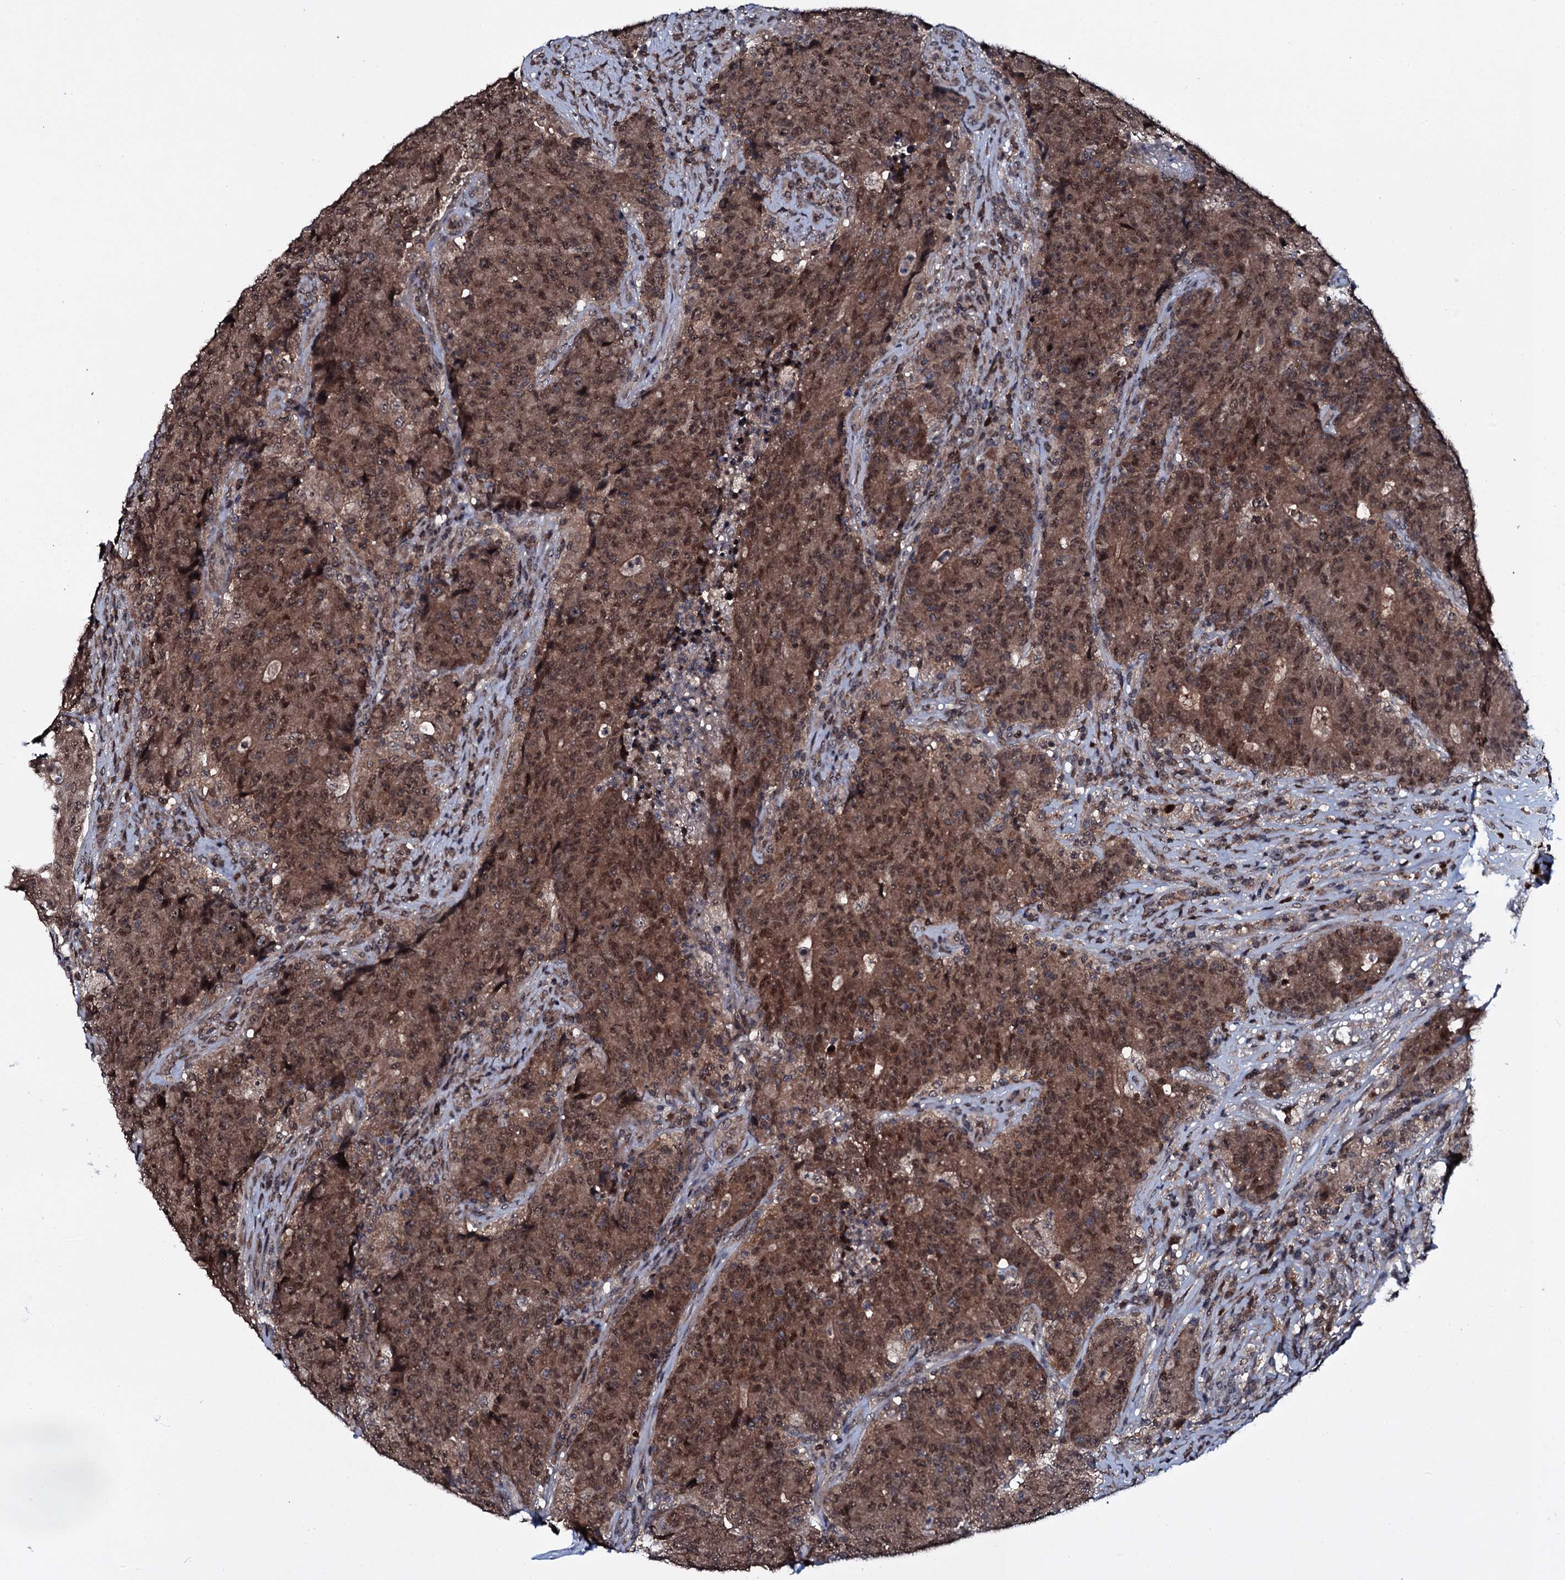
{"staining": {"intensity": "moderate", "quantity": ">75%", "location": "cytoplasmic/membranous,nuclear"}, "tissue": "colorectal cancer", "cell_type": "Tumor cells", "image_type": "cancer", "snomed": [{"axis": "morphology", "description": "Adenocarcinoma, NOS"}, {"axis": "topography", "description": "Colon"}], "caption": "Immunohistochemical staining of human adenocarcinoma (colorectal) shows medium levels of moderate cytoplasmic/membranous and nuclear expression in about >75% of tumor cells.", "gene": "HDDC3", "patient": {"sex": "female", "age": 75}}